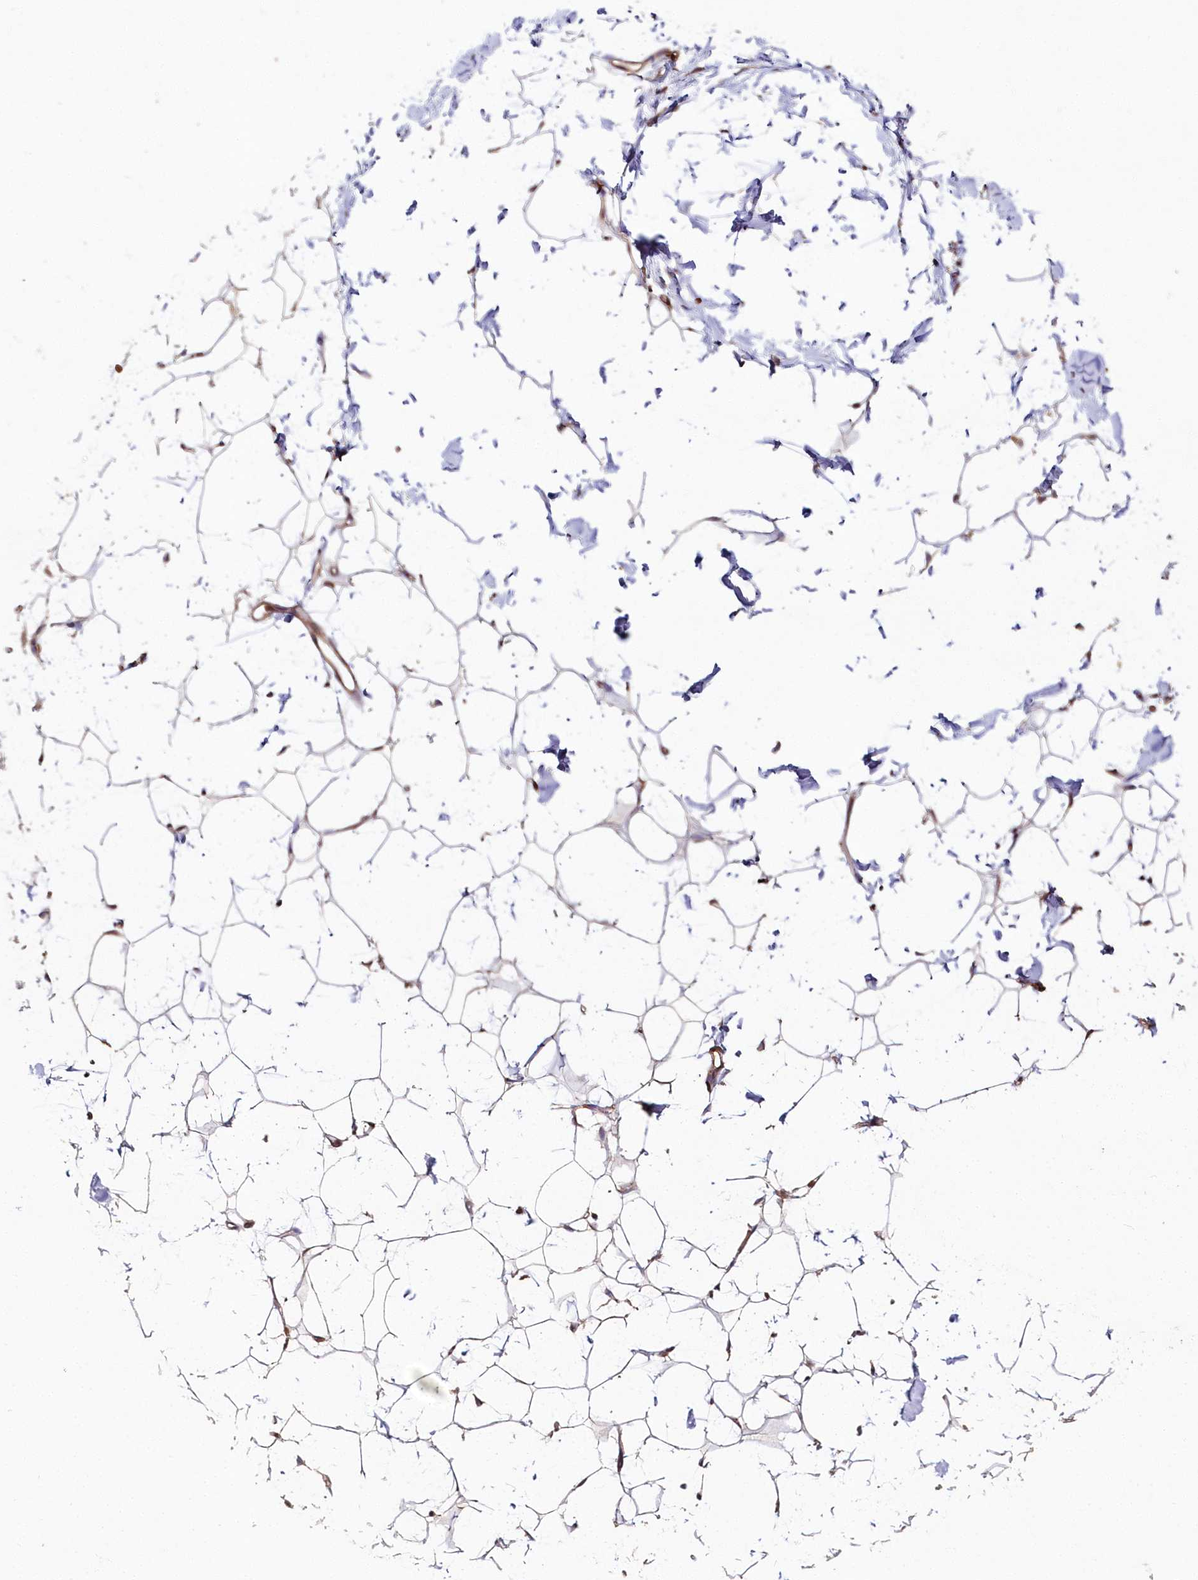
{"staining": {"intensity": "moderate", "quantity": ">75%", "location": "cytoplasmic/membranous"}, "tissue": "adipose tissue", "cell_type": "Adipocytes", "image_type": "normal", "snomed": [{"axis": "morphology", "description": "Normal tissue, NOS"}, {"axis": "topography", "description": "Breast"}], "caption": "Brown immunohistochemical staining in normal human adipose tissue exhibits moderate cytoplasmic/membranous positivity in about >75% of adipocytes. The protein of interest is stained brown, and the nuclei are stained in blue (DAB (3,3'-diaminobenzidine) IHC with brightfield microscopy, high magnification).", "gene": "HYCC2", "patient": {"sex": "female", "age": 23}}